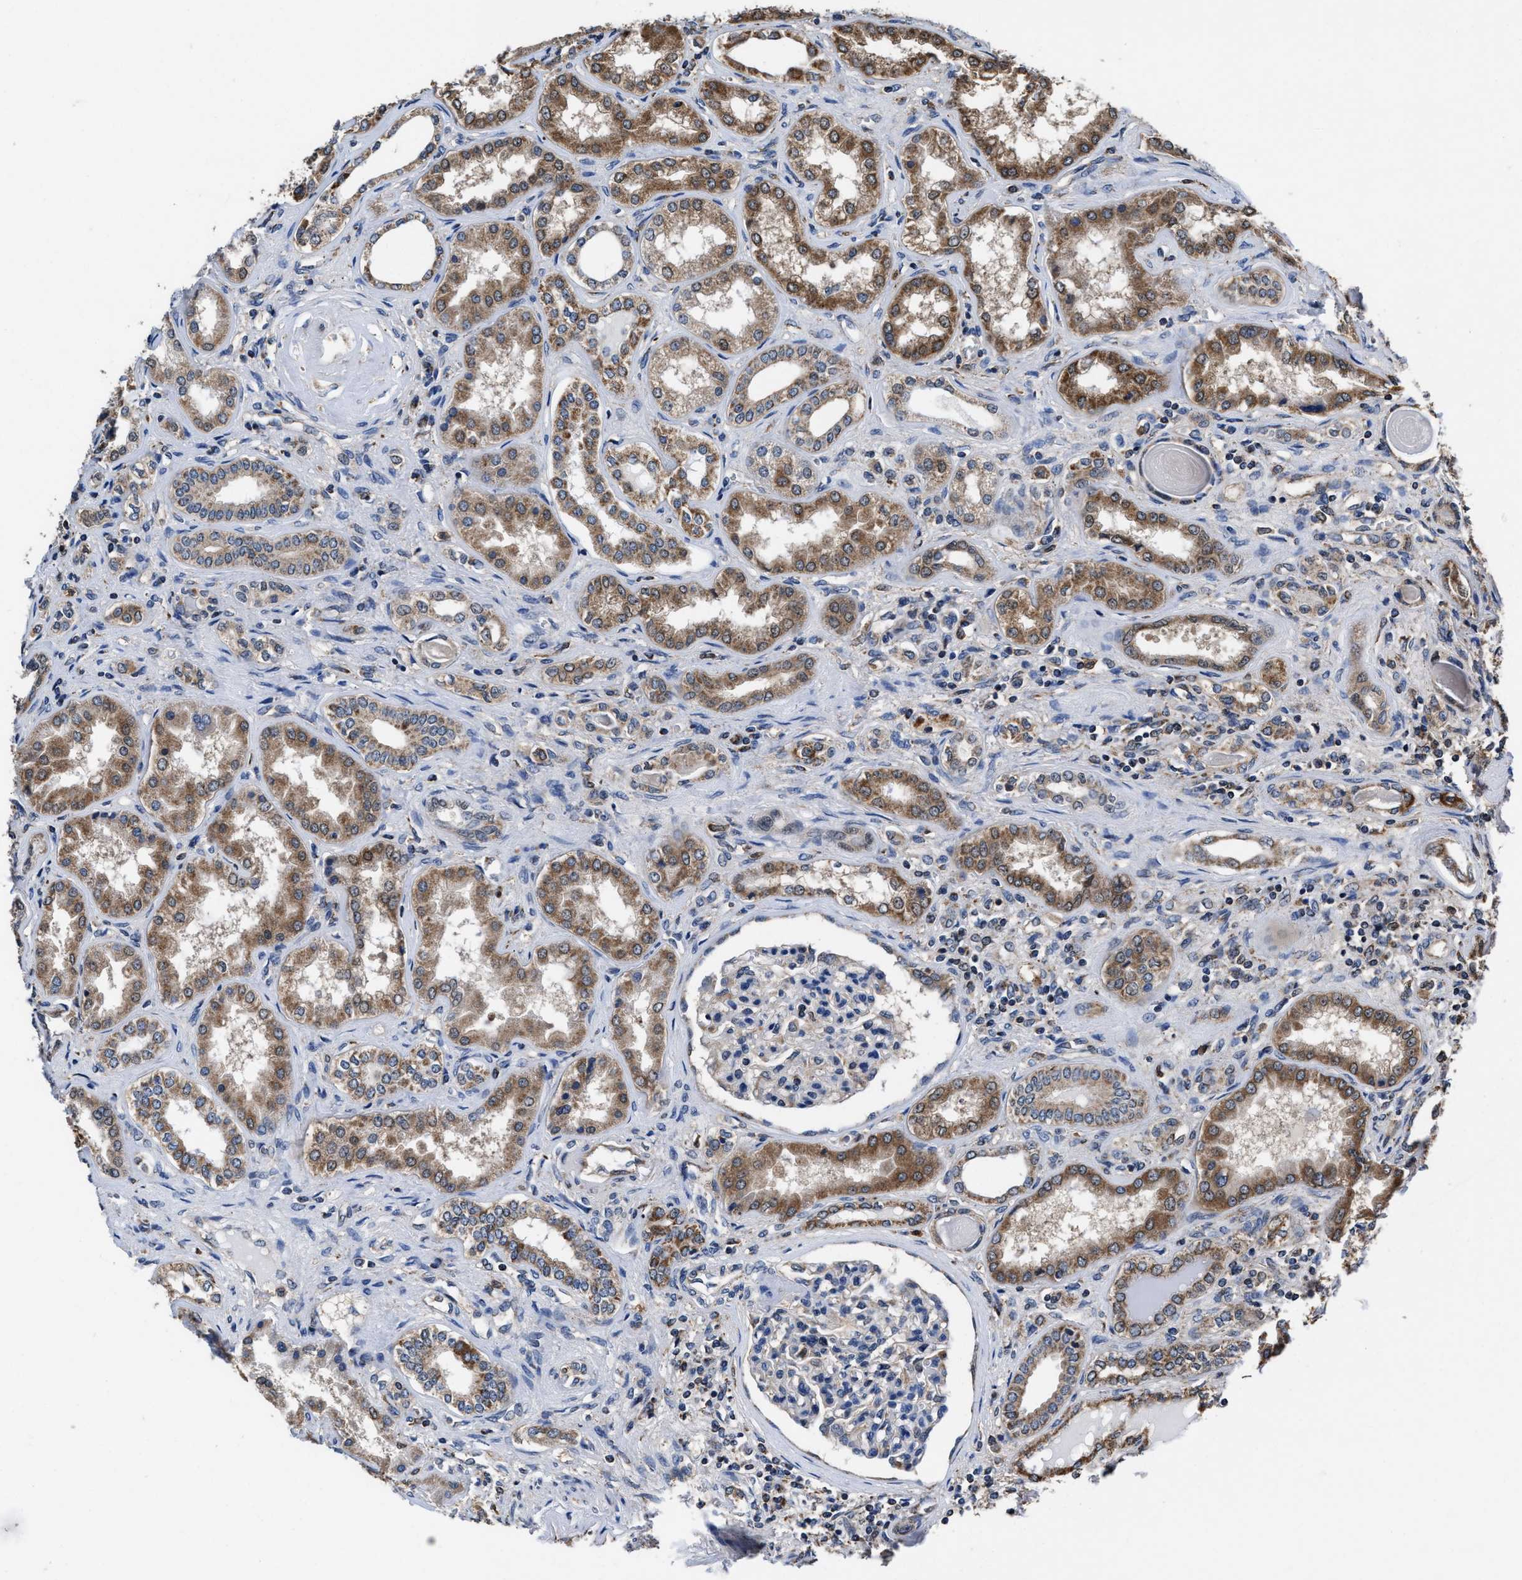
{"staining": {"intensity": "weak", "quantity": "<25%", "location": "cytoplasmic/membranous"}, "tissue": "kidney", "cell_type": "Cells in glomeruli", "image_type": "normal", "snomed": [{"axis": "morphology", "description": "Normal tissue, NOS"}, {"axis": "topography", "description": "Kidney"}], "caption": "IHC of benign human kidney displays no positivity in cells in glomeruli.", "gene": "ACLY", "patient": {"sex": "female", "age": 56}}